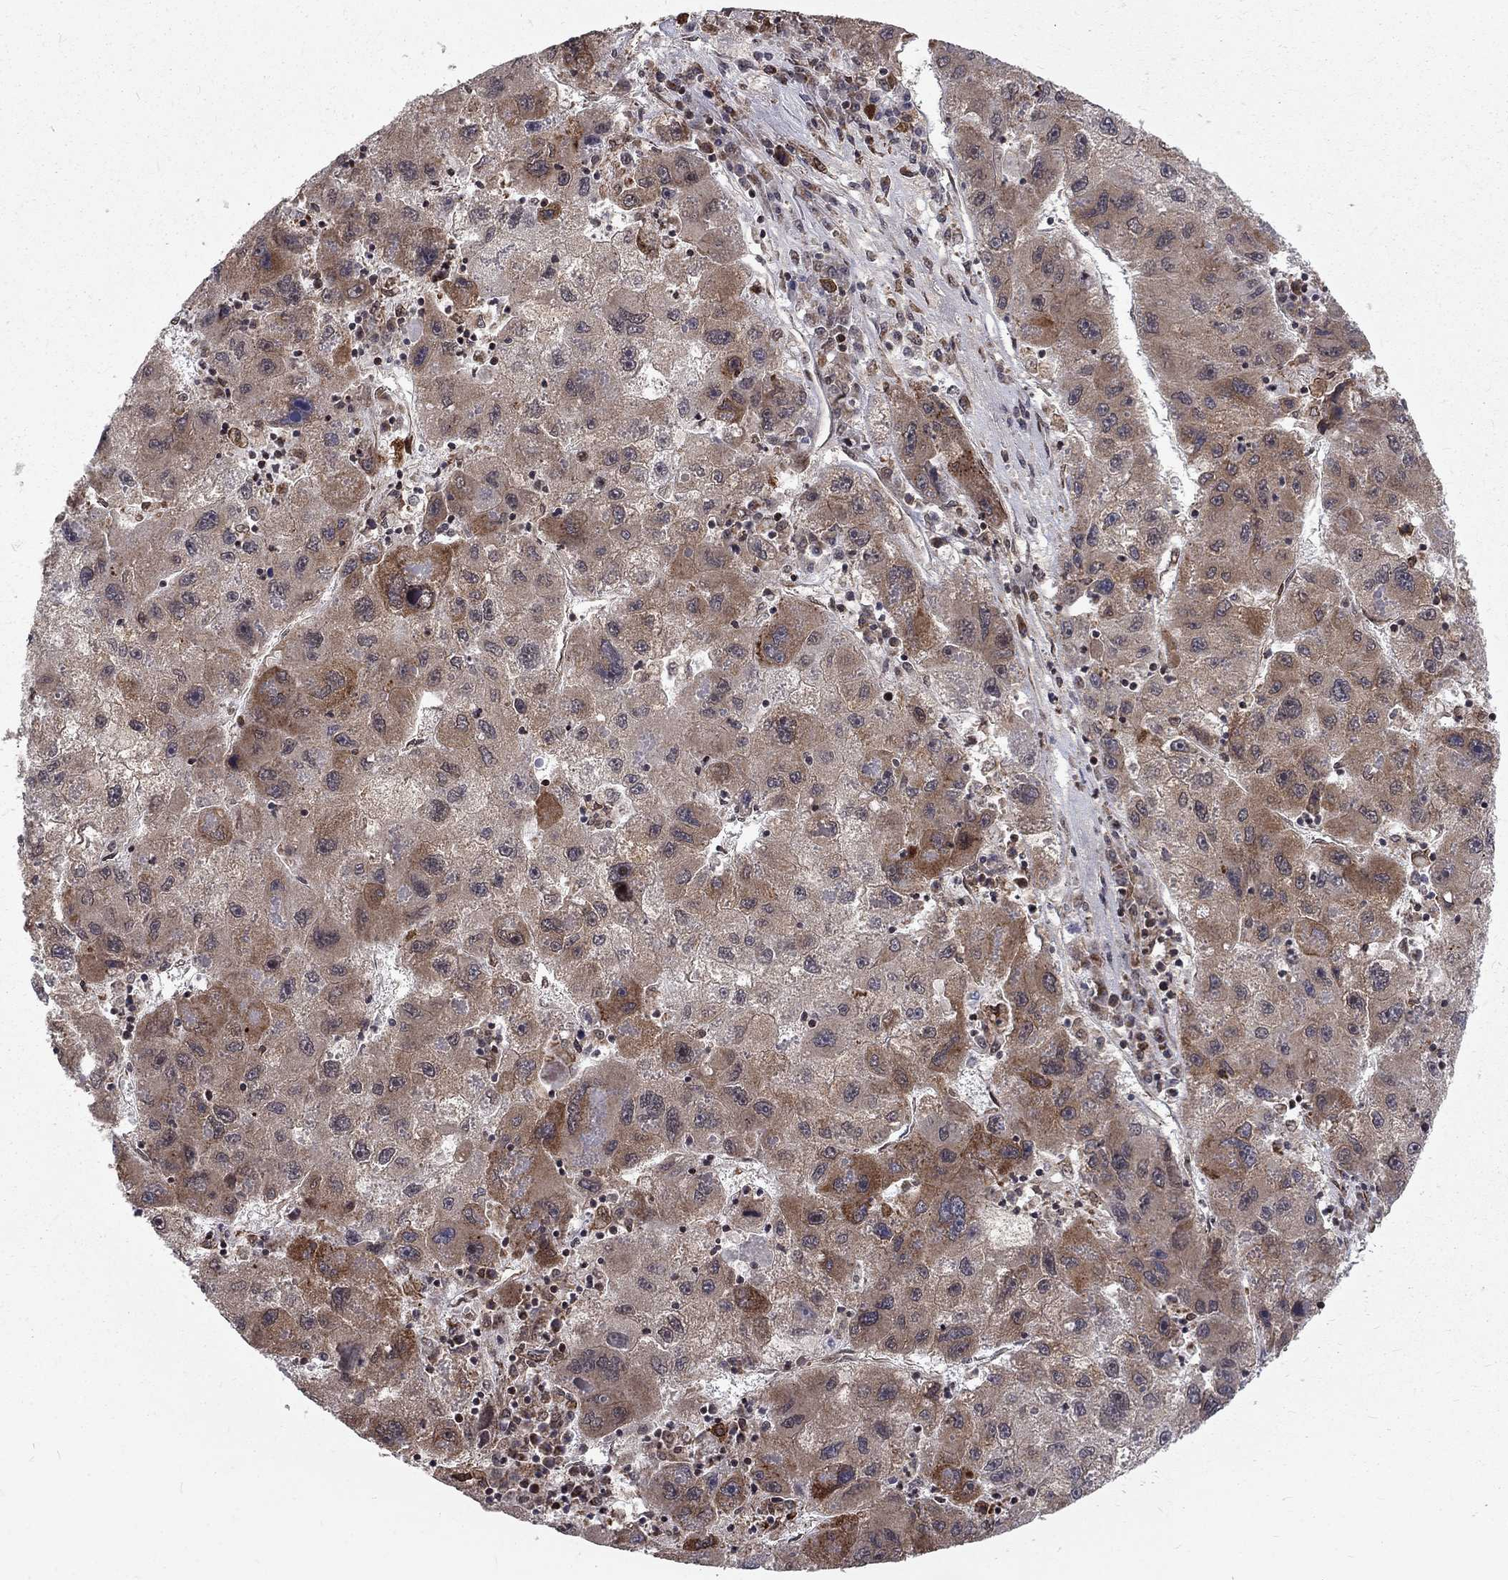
{"staining": {"intensity": "moderate", "quantity": "25%-75%", "location": "cytoplasmic/membranous"}, "tissue": "liver cancer", "cell_type": "Tumor cells", "image_type": "cancer", "snomed": [{"axis": "morphology", "description": "Carcinoma, Hepatocellular, NOS"}, {"axis": "topography", "description": "Liver"}], "caption": "Tumor cells demonstrate medium levels of moderate cytoplasmic/membranous staining in about 25%-75% of cells in human hepatocellular carcinoma (liver).", "gene": "TCEAL1", "patient": {"sex": "male", "age": 75}}